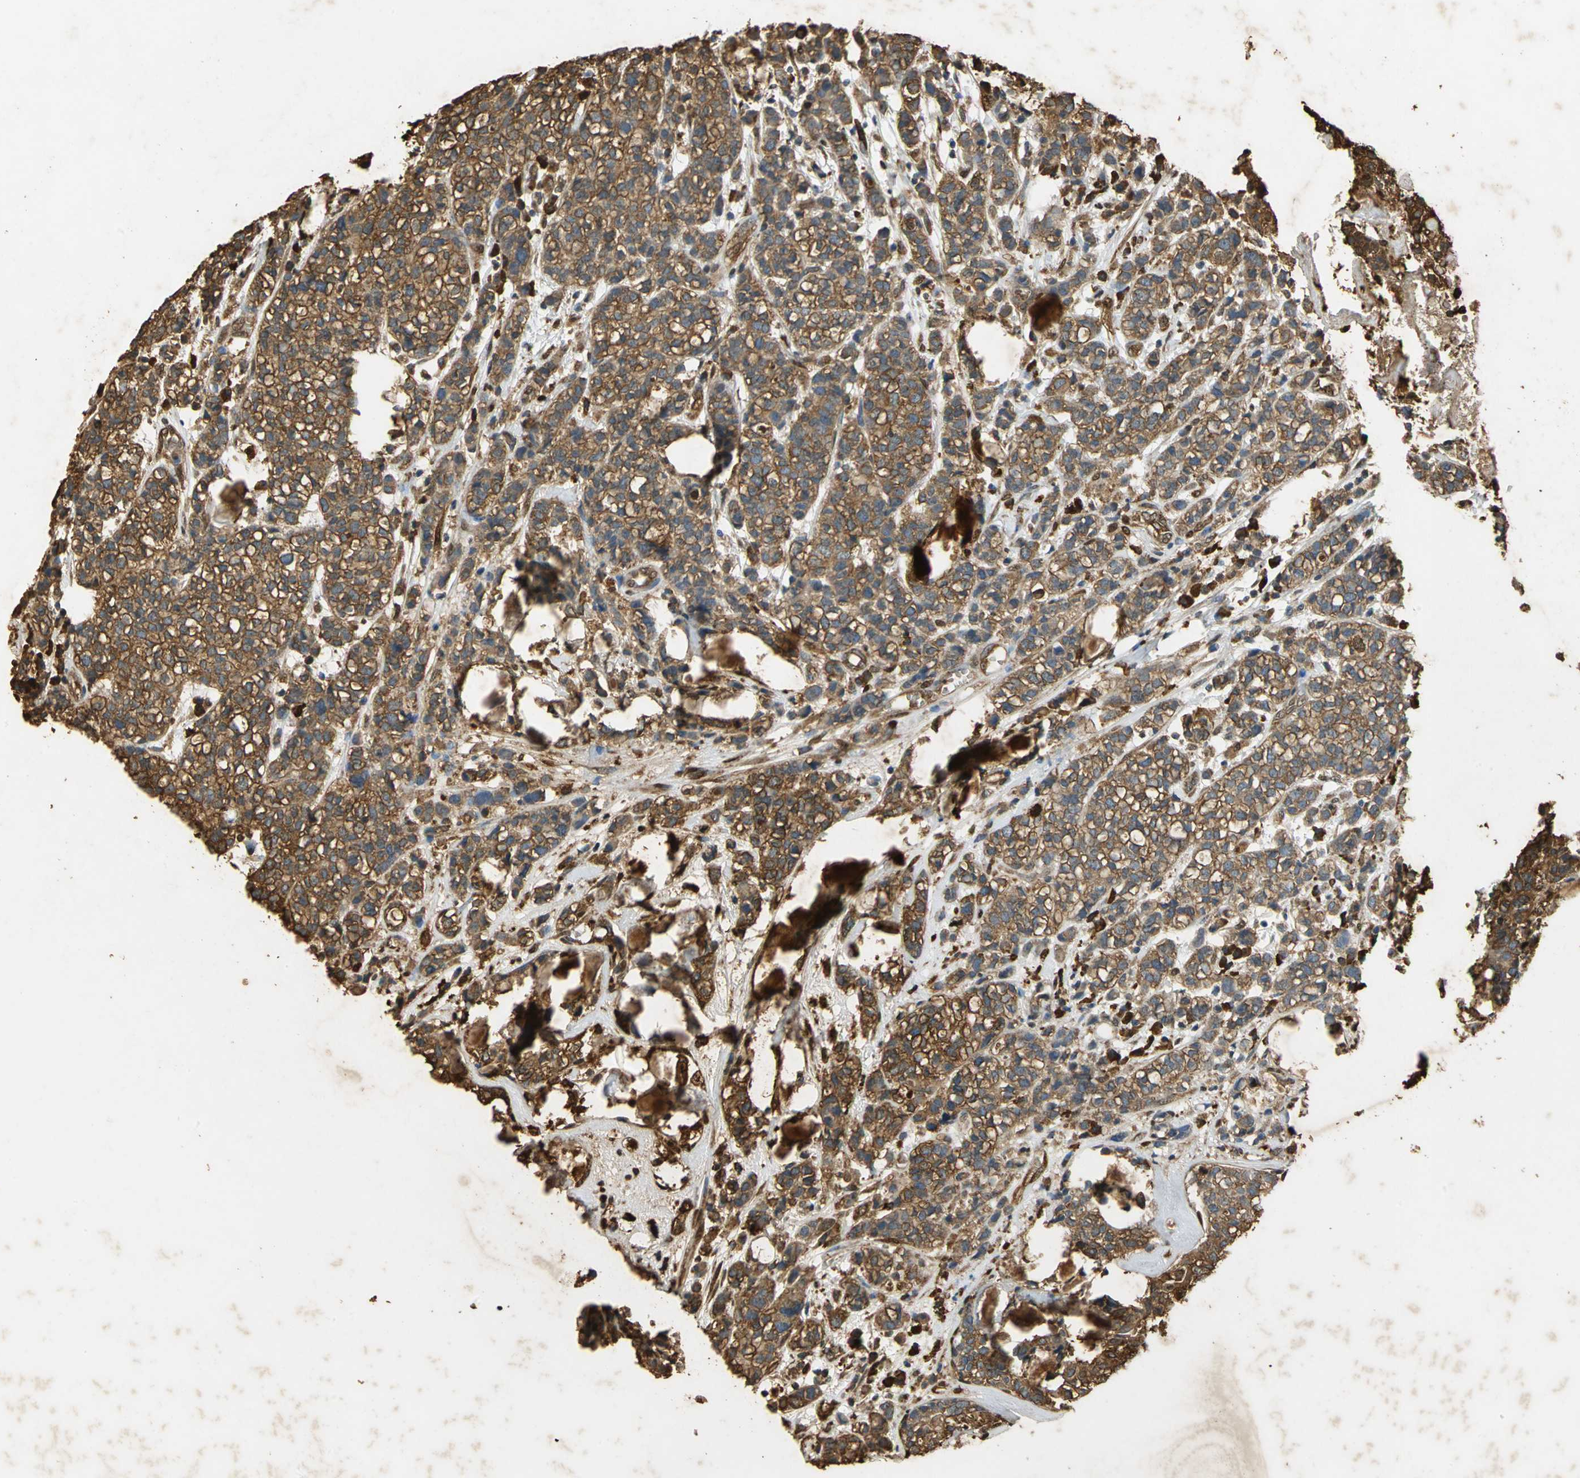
{"staining": {"intensity": "strong", "quantity": ">75%", "location": "cytoplasmic/membranous"}, "tissue": "head and neck cancer", "cell_type": "Tumor cells", "image_type": "cancer", "snomed": [{"axis": "morphology", "description": "Adenocarcinoma, NOS"}, {"axis": "topography", "description": "Salivary gland"}, {"axis": "topography", "description": "Head-Neck"}], "caption": "Head and neck cancer stained with immunohistochemistry displays strong cytoplasmic/membranous expression in about >75% of tumor cells. The protein of interest is stained brown, and the nuclei are stained in blue (DAB (3,3'-diaminobenzidine) IHC with brightfield microscopy, high magnification).", "gene": "GAPDH", "patient": {"sex": "female", "age": 65}}